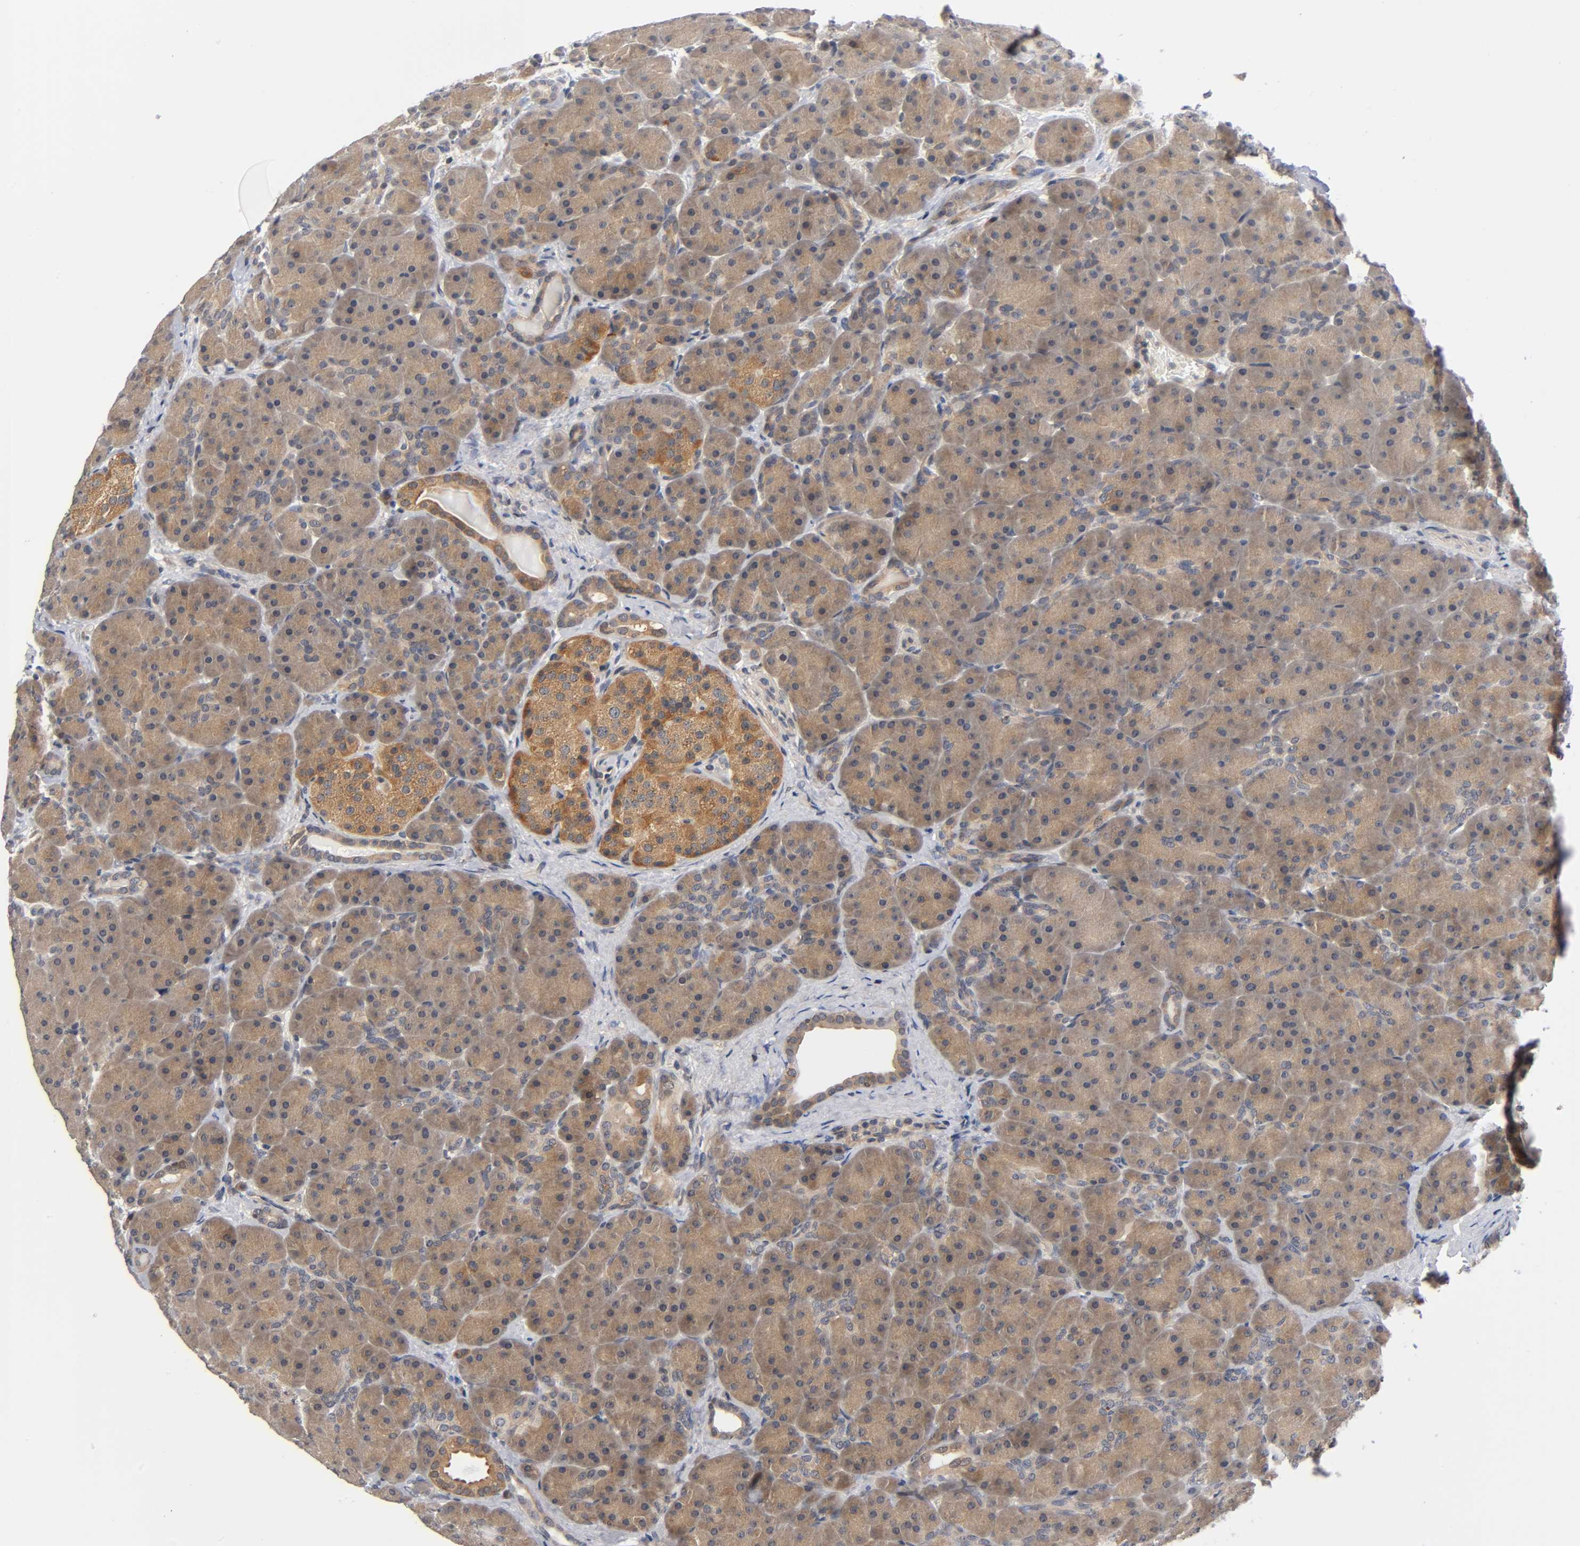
{"staining": {"intensity": "weak", "quantity": ">75%", "location": "cytoplasmic/membranous"}, "tissue": "pancreas", "cell_type": "Exocrine glandular cells", "image_type": "normal", "snomed": [{"axis": "morphology", "description": "Normal tissue, NOS"}, {"axis": "topography", "description": "Pancreas"}], "caption": "Immunohistochemistry image of unremarkable human pancreas stained for a protein (brown), which exhibits low levels of weak cytoplasmic/membranous staining in approximately >75% of exocrine glandular cells.", "gene": "PRKAB1", "patient": {"sex": "male", "age": 66}}